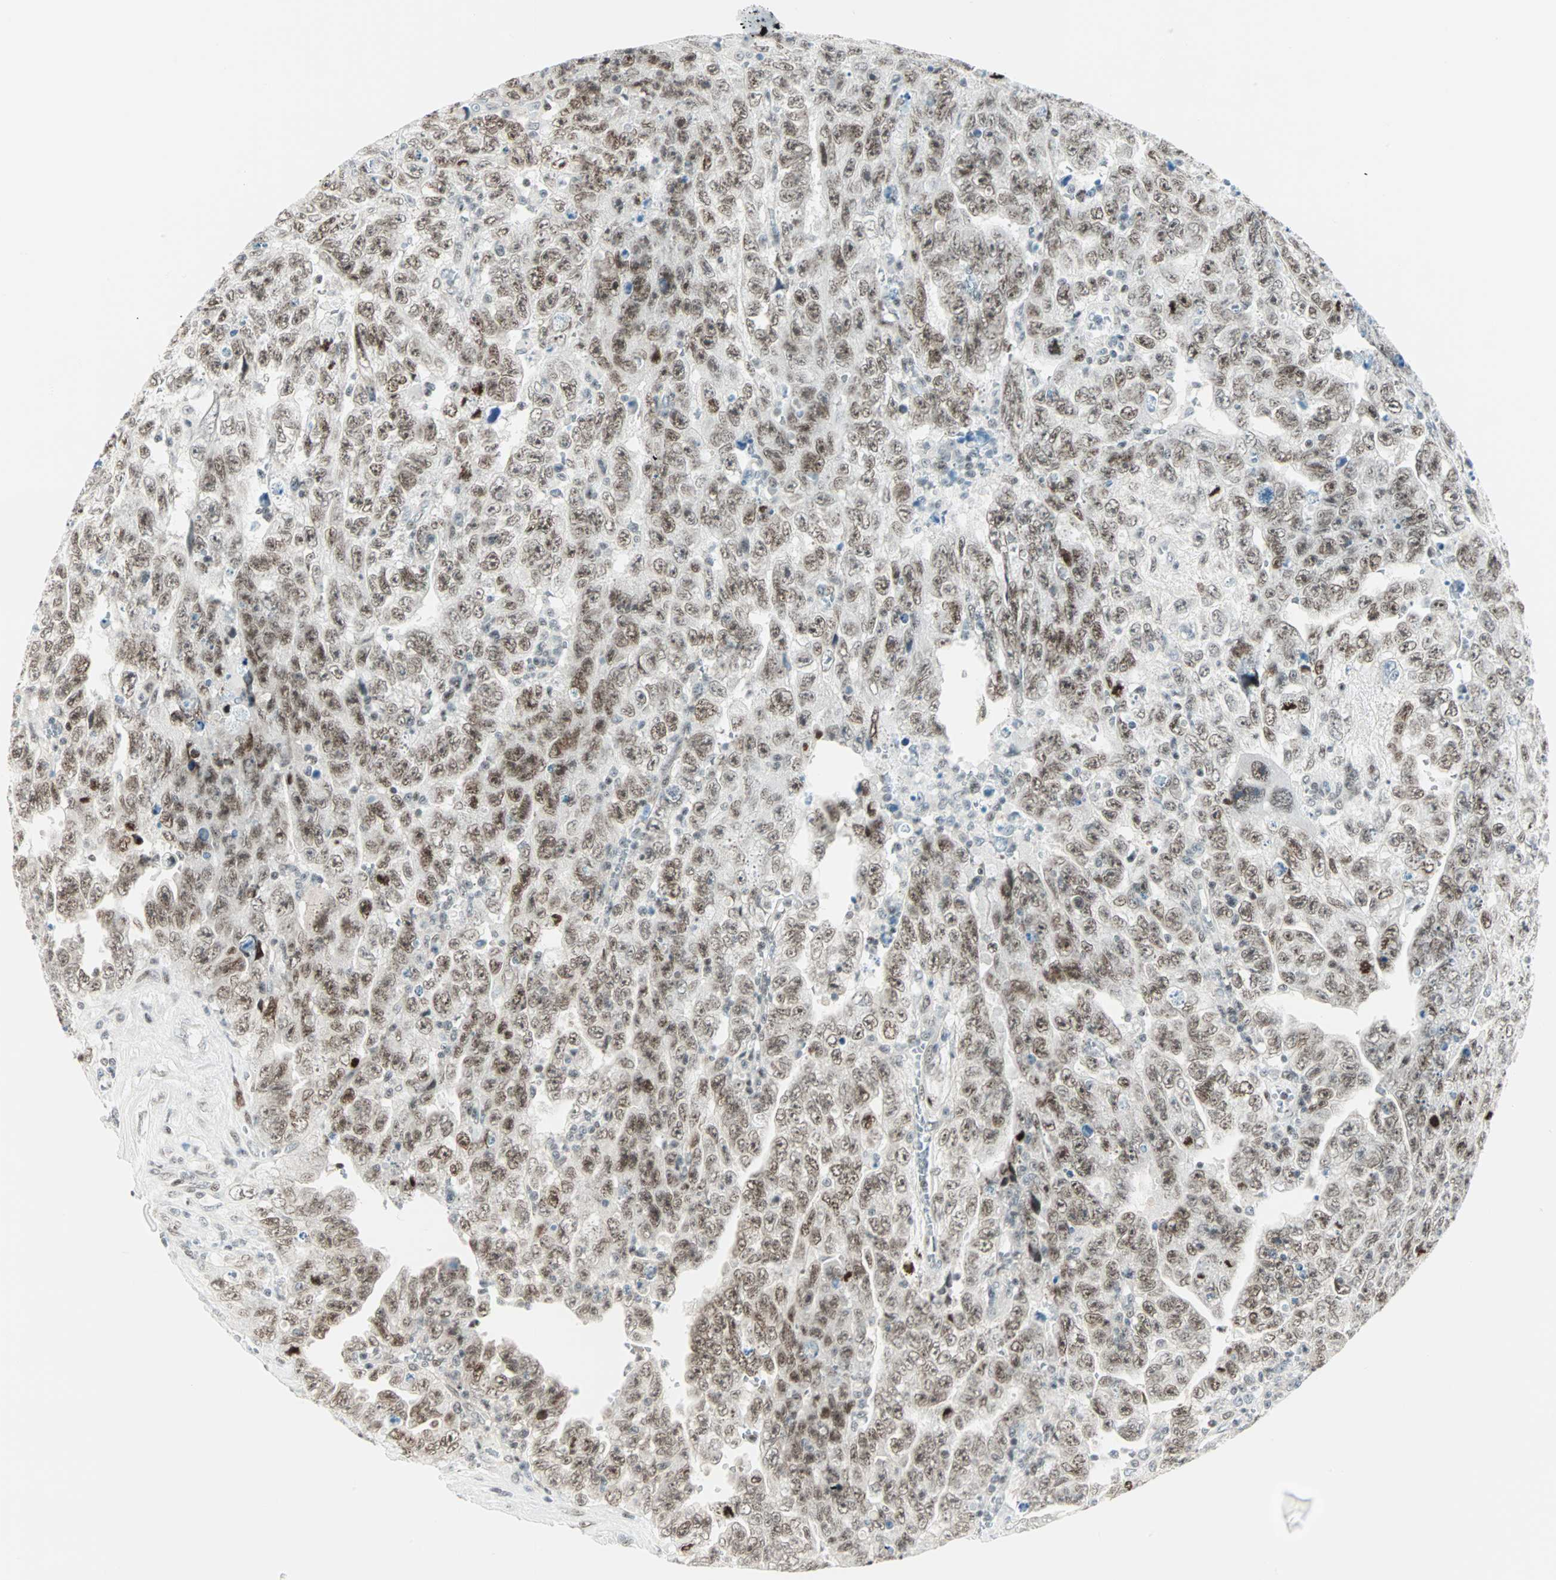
{"staining": {"intensity": "weak", "quantity": "25%-75%", "location": "none"}, "tissue": "testis cancer", "cell_type": "Tumor cells", "image_type": "cancer", "snomed": [{"axis": "morphology", "description": "Carcinoma, Embryonal, NOS"}, {"axis": "topography", "description": "Testis"}], "caption": "Testis cancer was stained to show a protein in brown. There is low levels of weak None positivity in approximately 25%-75% of tumor cells.", "gene": "PKNOX1", "patient": {"sex": "male", "age": 28}}